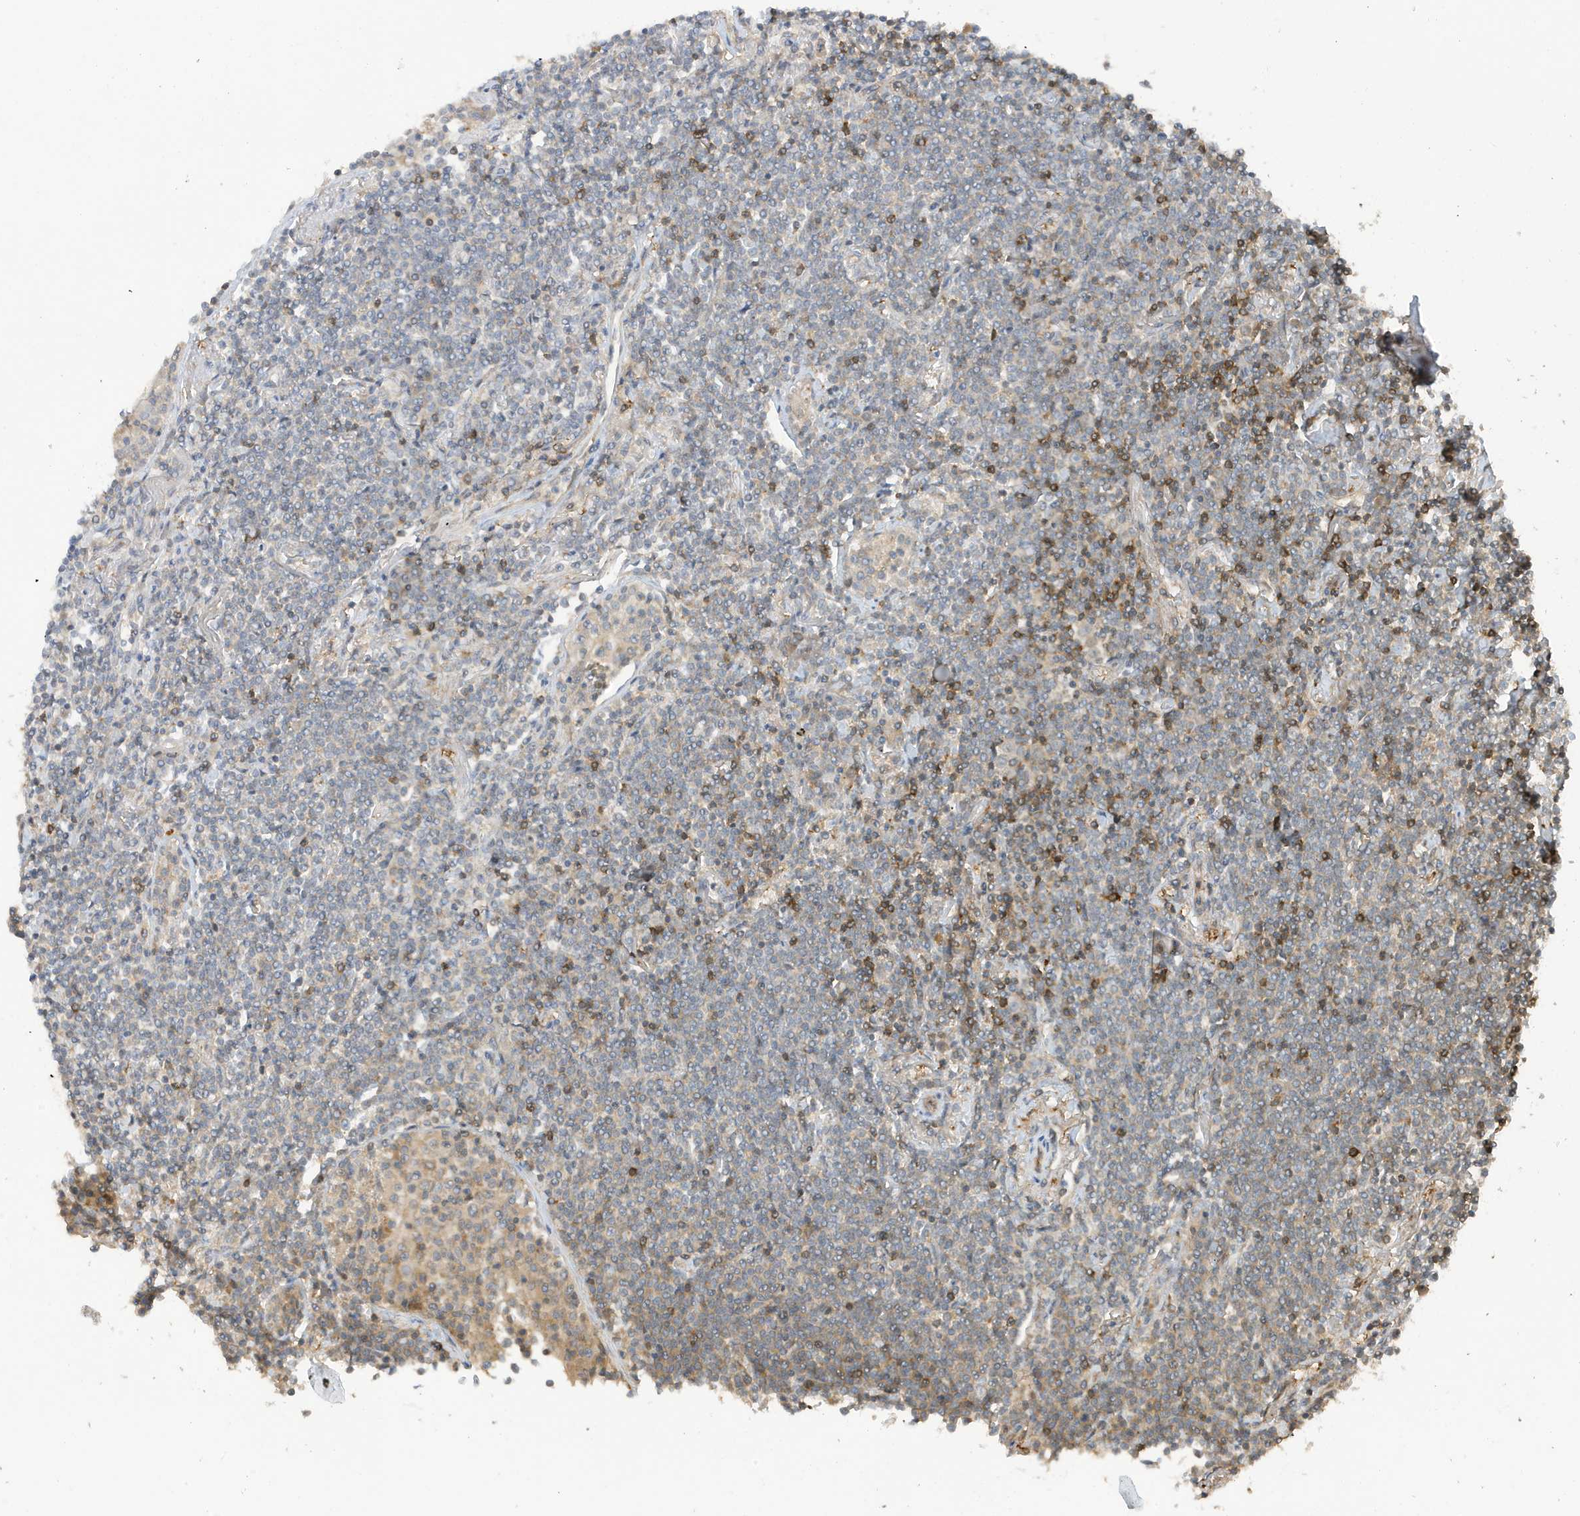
{"staining": {"intensity": "negative", "quantity": "none", "location": "none"}, "tissue": "lymphoma", "cell_type": "Tumor cells", "image_type": "cancer", "snomed": [{"axis": "morphology", "description": "Malignant lymphoma, non-Hodgkin's type, Low grade"}, {"axis": "topography", "description": "Lung"}], "caption": "This is an IHC histopathology image of lymphoma. There is no expression in tumor cells.", "gene": "PHACTR2", "patient": {"sex": "female", "age": 71}}